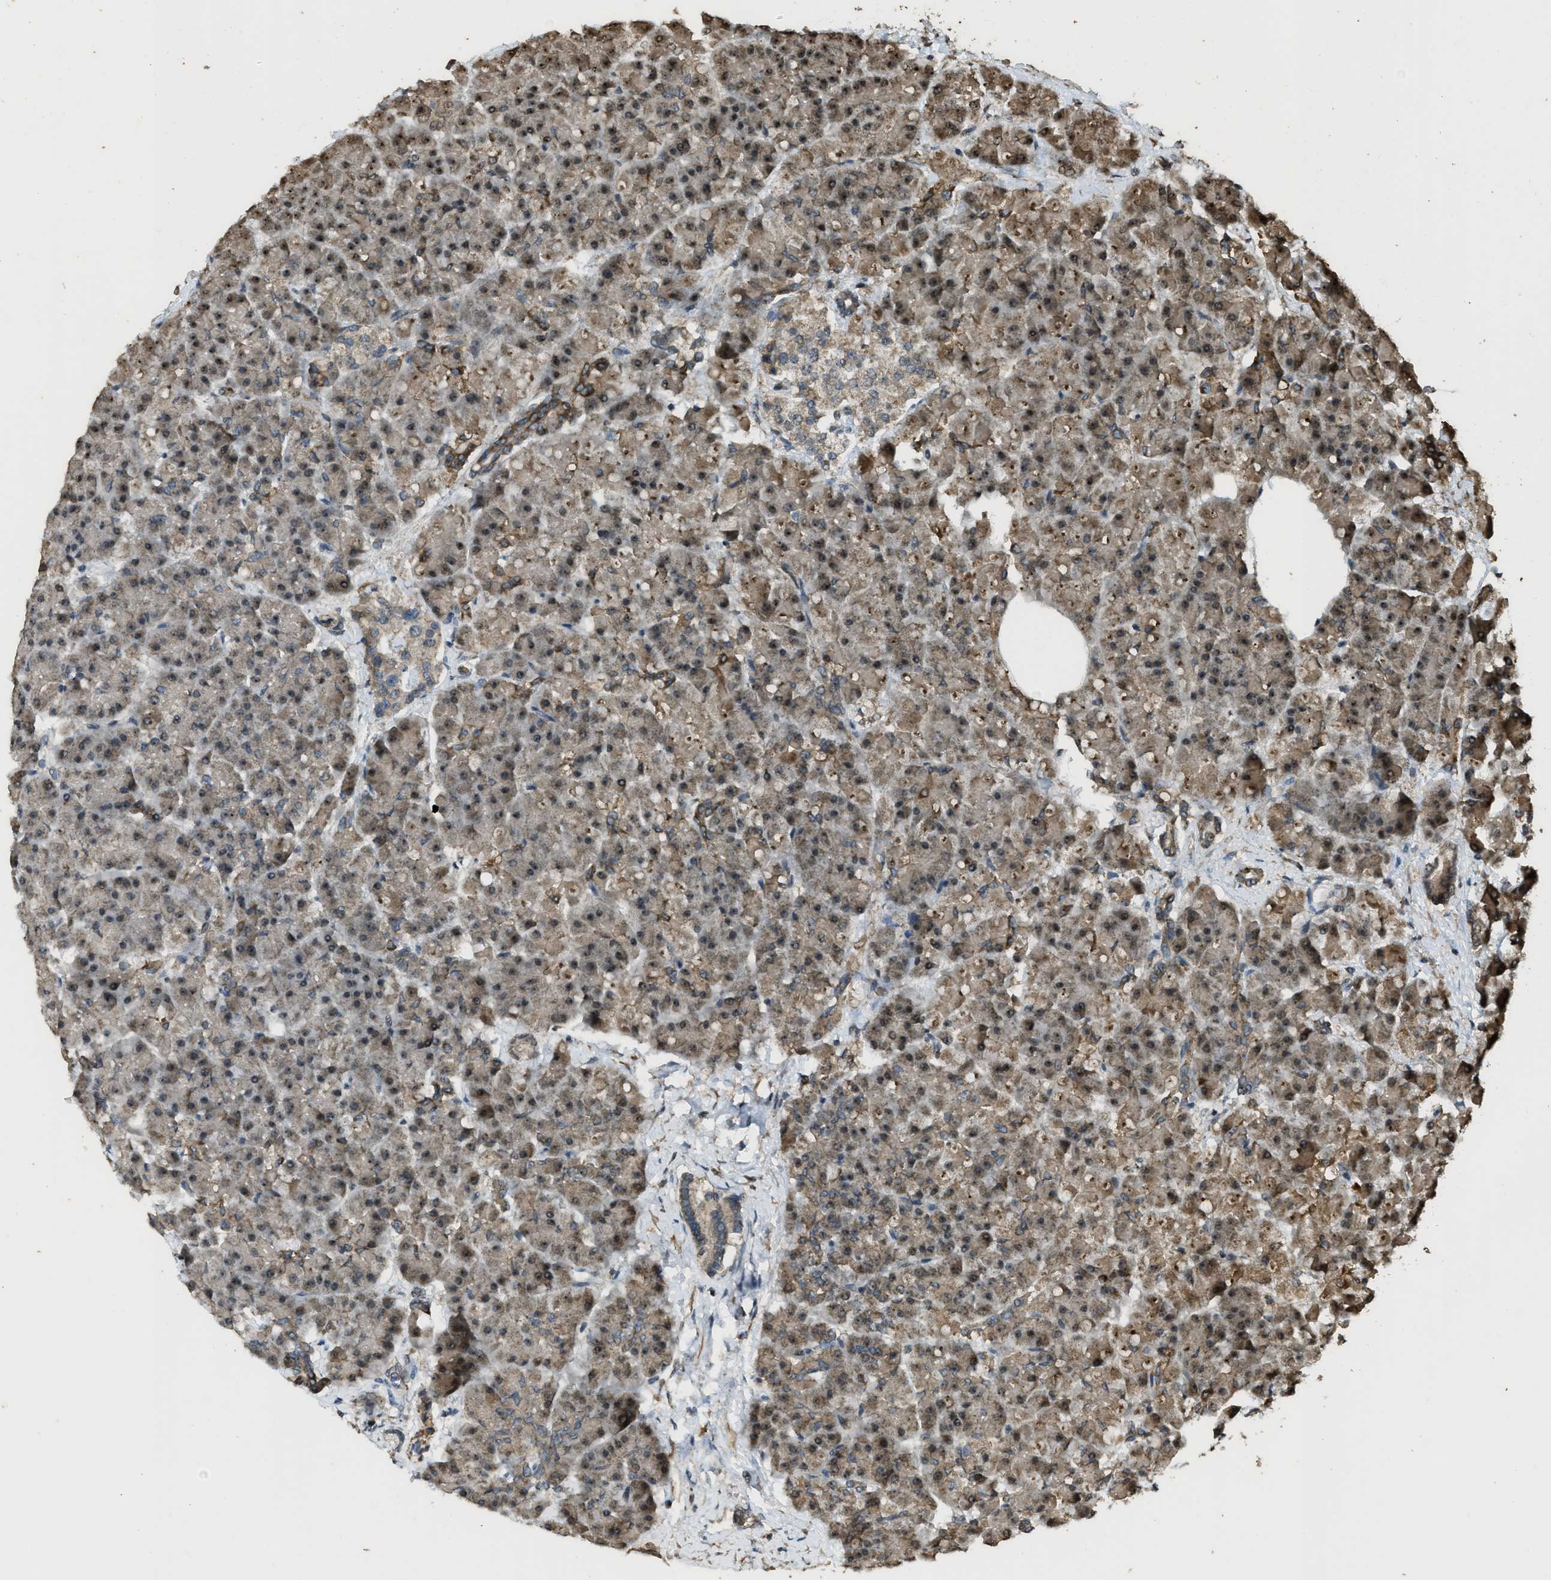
{"staining": {"intensity": "moderate", "quantity": ">75%", "location": "cytoplasmic/membranous,nuclear"}, "tissue": "pancreas", "cell_type": "Exocrine glandular cells", "image_type": "normal", "snomed": [{"axis": "morphology", "description": "Normal tissue, NOS"}, {"axis": "topography", "description": "Pancreas"}], "caption": "Human pancreas stained for a protein (brown) reveals moderate cytoplasmic/membranous,nuclear positive staining in approximately >75% of exocrine glandular cells.", "gene": "CTPS1", "patient": {"sex": "female", "age": 70}}